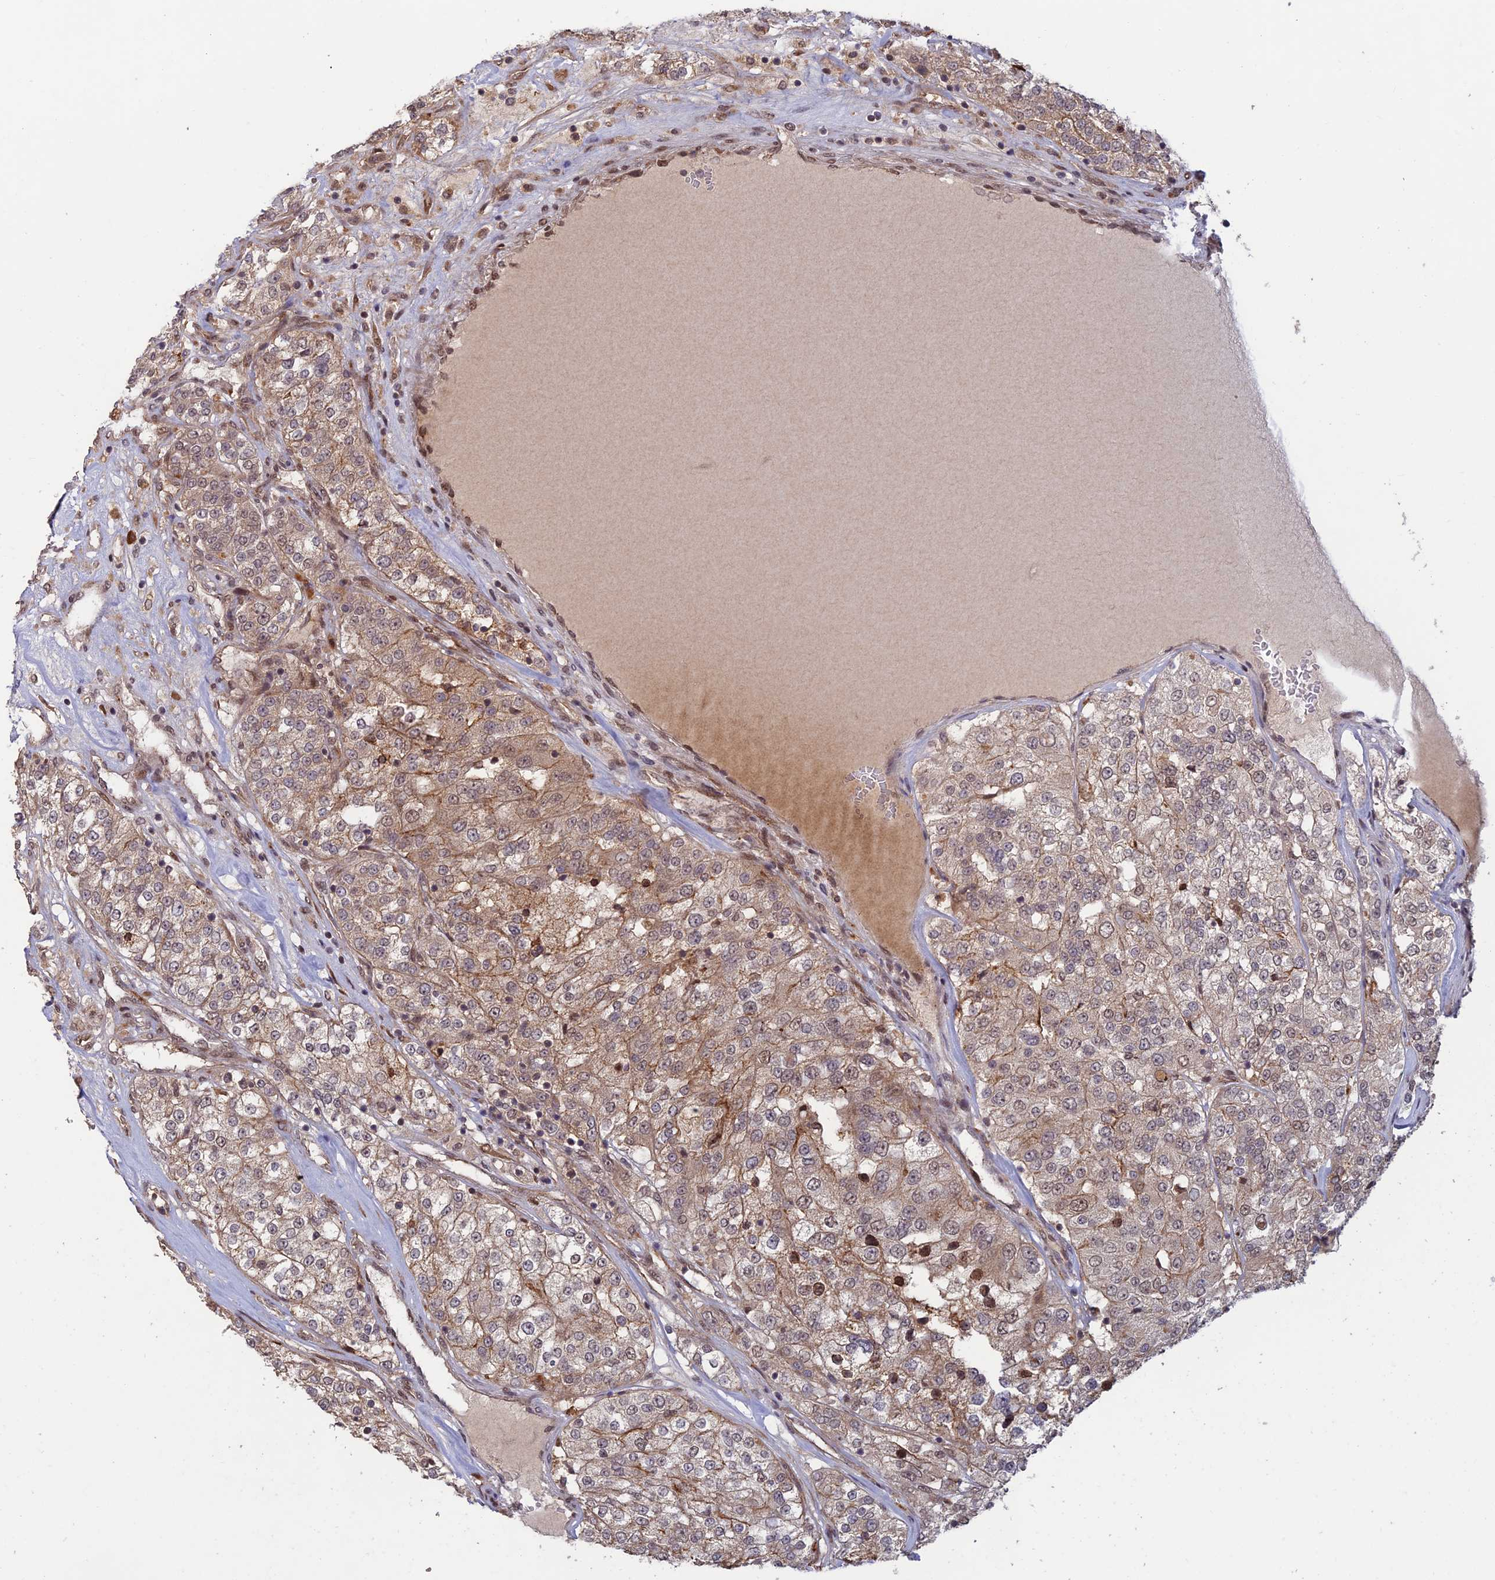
{"staining": {"intensity": "weak", "quantity": "25%-75%", "location": "cytoplasmic/membranous"}, "tissue": "renal cancer", "cell_type": "Tumor cells", "image_type": "cancer", "snomed": [{"axis": "morphology", "description": "Adenocarcinoma, NOS"}, {"axis": "topography", "description": "Kidney"}], "caption": "An image of renal adenocarcinoma stained for a protein demonstrates weak cytoplasmic/membranous brown staining in tumor cells. Ihc stains the protein of interest in brown and the nuclei are stained blue.", "gene": "ZNF565", "patient": {"sex": "female", "age": 63}}